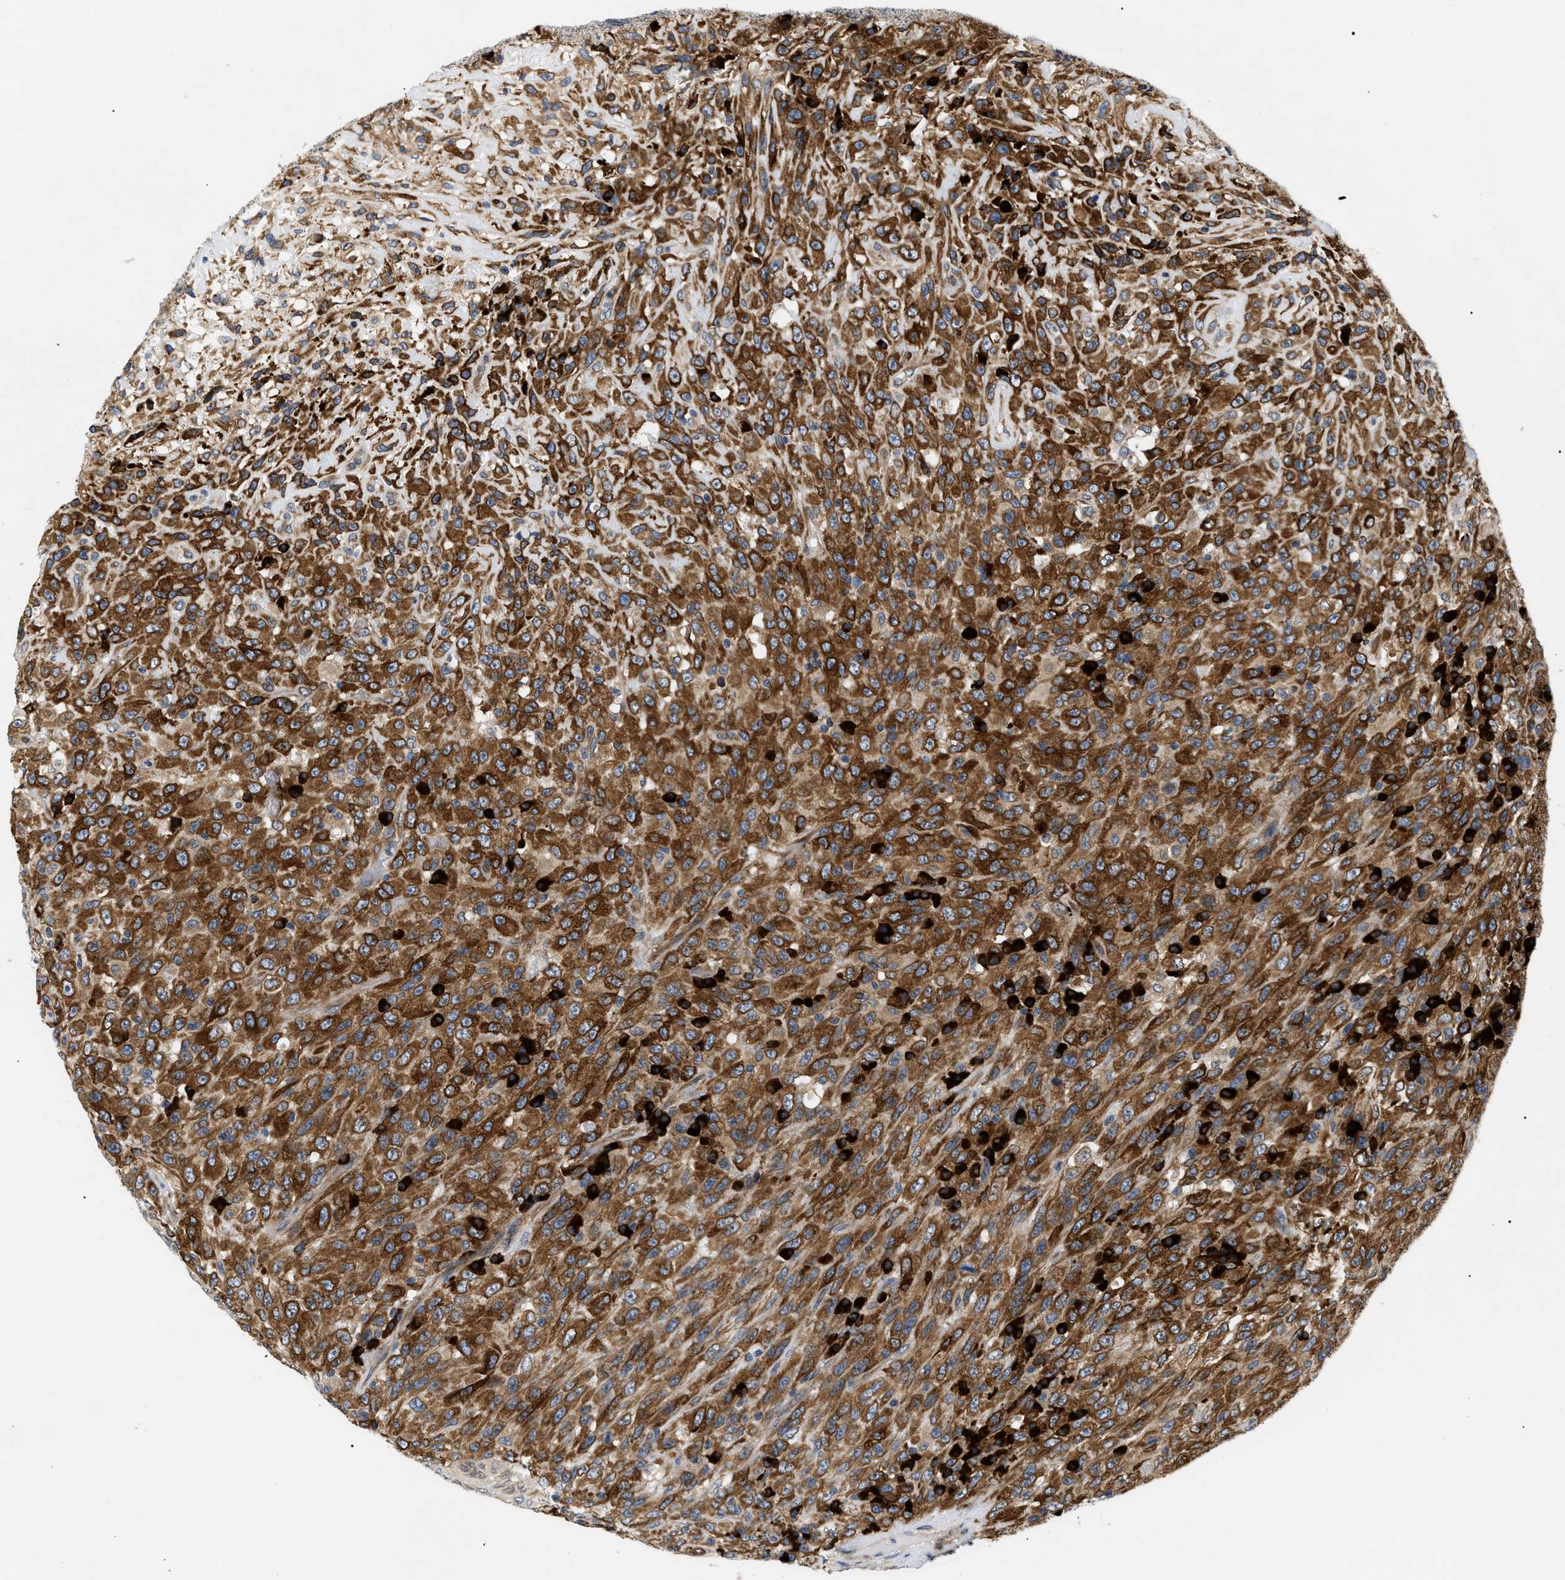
{"staining": {"intensity": "strong", "quantity": ">75%", "location": "cytoplasmic/membranous"}, "tissue": "urothelial cancer", "cell_type": "Tumor cells", "image_type": "cancer", "snomed": [{"axis": "morphology", "description": "Urothelial carcinoma, High grade"}, {"axis": "topography", "description": "Urinary bladder"}], "caption": "Immunohistochemical staining of urothelial cancer demonstrates strong cytoplasmic/membranous protein positivity in approximately >75% of tumor cells.", "gene": "DERL1", "patient": {"sex": "male", "age": 66}}